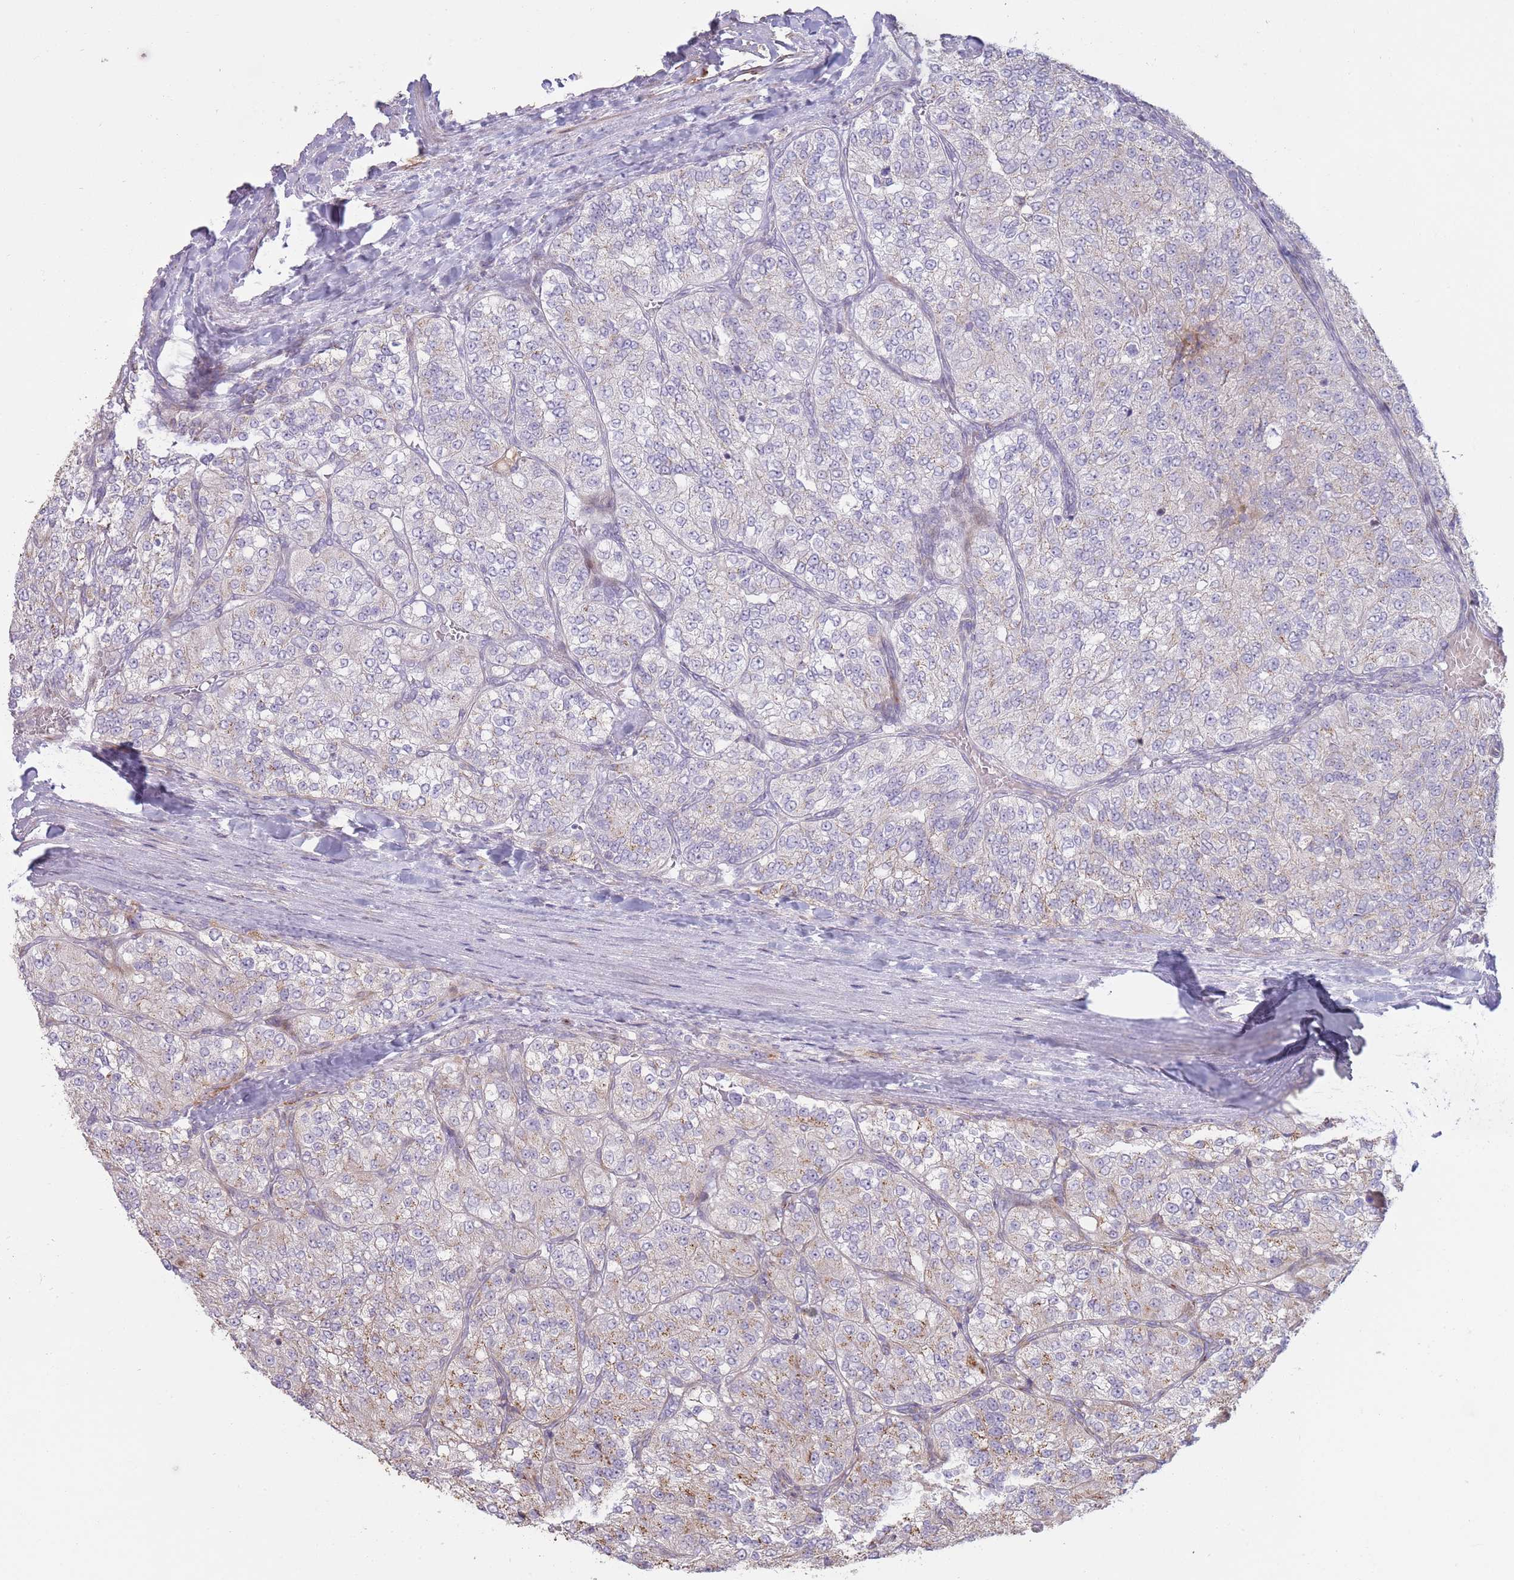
{"staining": {"intensity": "weak", "quantity": "<25%", "location": "cytoplasmic/membranous"}, "tissue": "renal cancer", "cell_type": "Tumor cells", "image_type": "cancer", "snomed": [{"axis": "morphology", "description": "Adenocarcinoma, NOS"}, {"axis": "topography", "description": "Kidney"}], "caption": "Immunohistochemistry of renal cancer shows no staining in tumor cells.", "gene": "PPP3R2", "patient": {"sex": "female", "age": 63}}